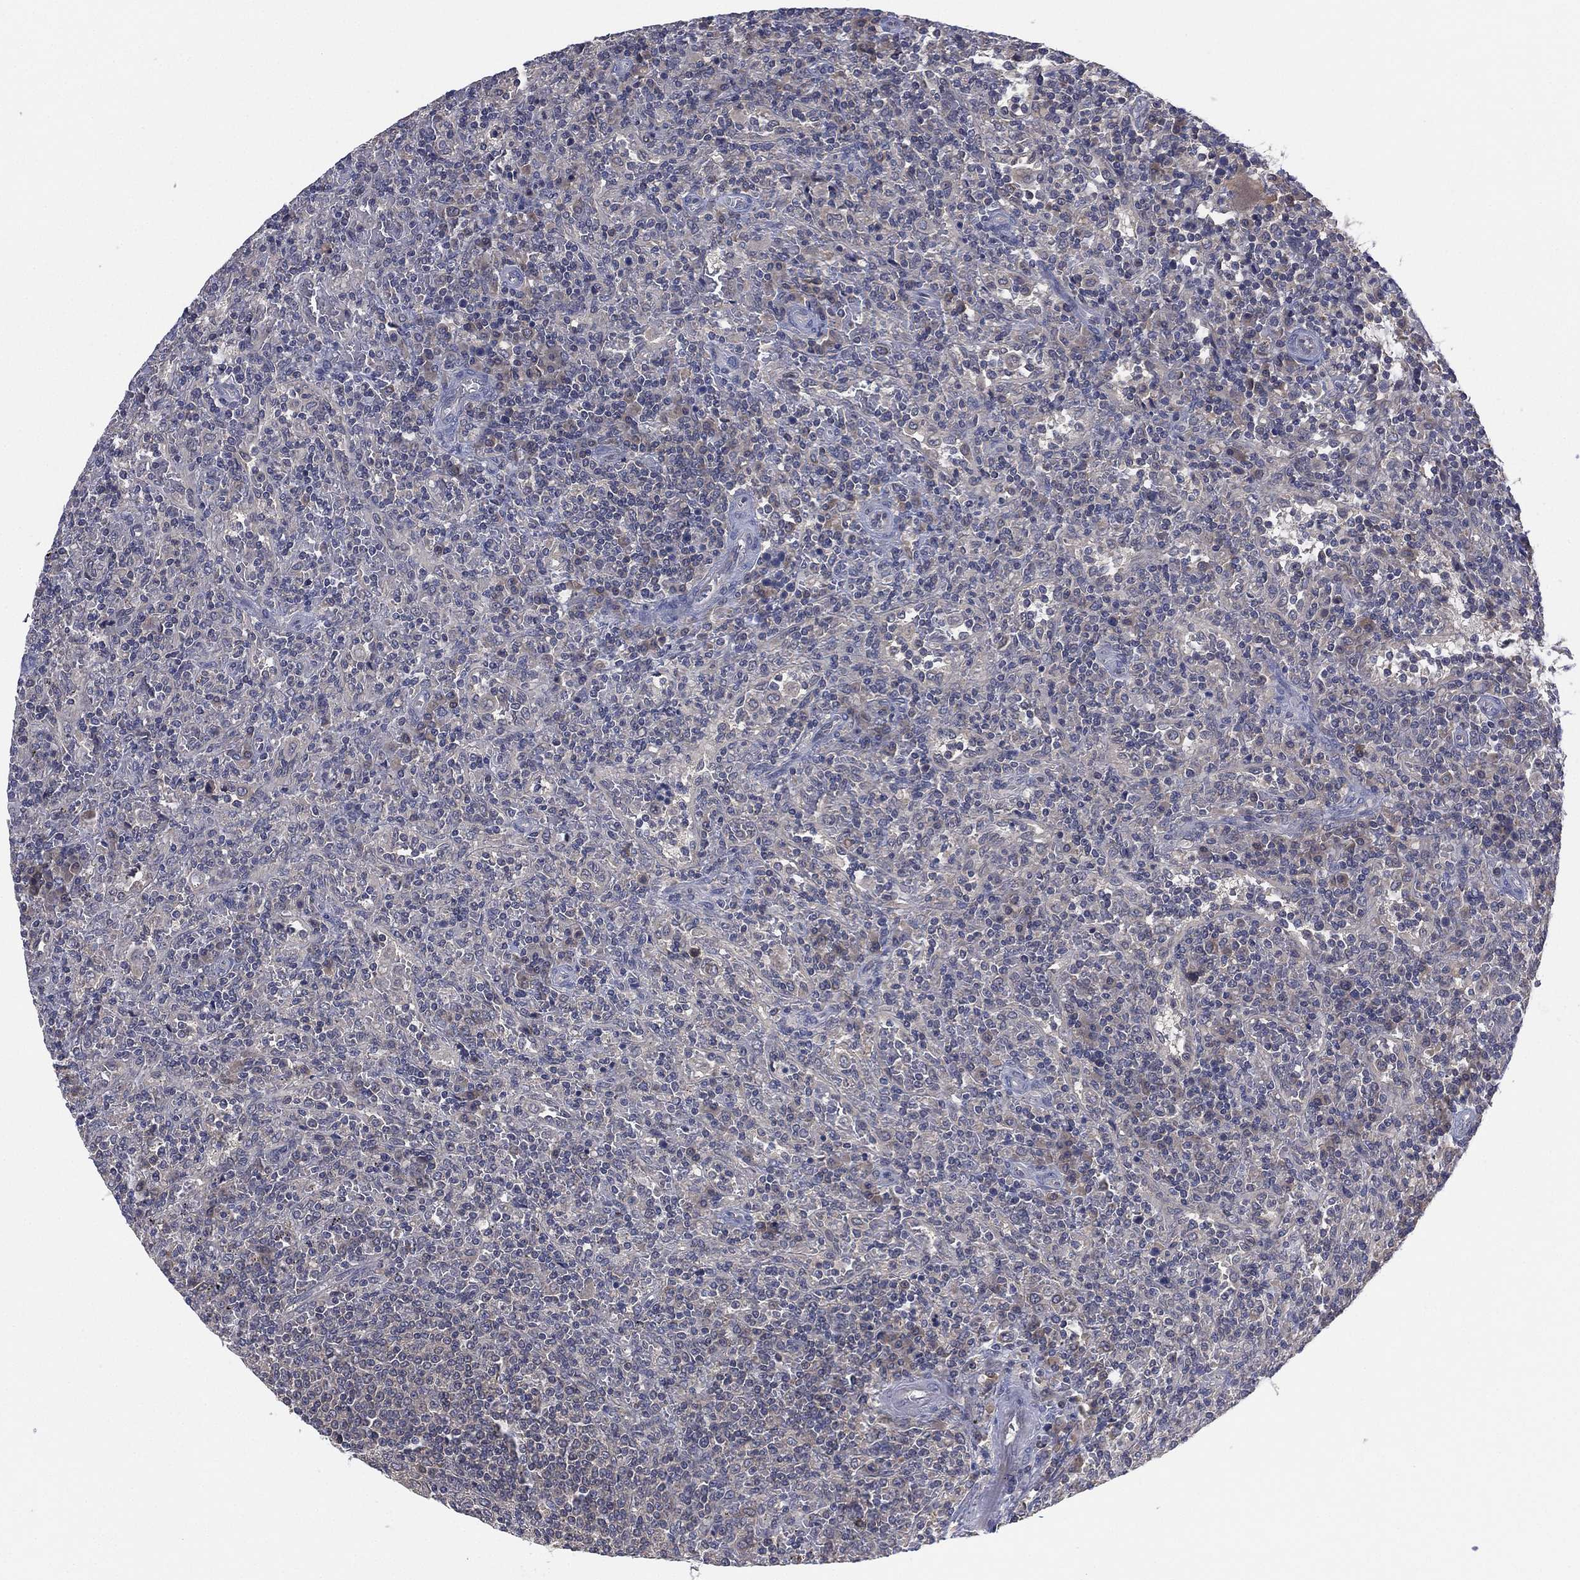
{"staining": {"intensity": "negative", "quantity": "none", "location": "none"}, "tissue": "lymphoma", "cell_type": "Tumor cells", "image_type": "cancer", "snomed": [{"axis": "morphology", "description": "Malignant lymphoma, non-Hodgkin's type, Low grade"}, {"axis": "topography", "description": "Spleen"}], "caption": "This photomicrograph is of lymphoma stained with IHC to label a protein in brown with the nuclei are counter-stained blue. There is no staining in tumor cells. The staining is performed using DAB brown chromogen with nuclei counter-stained in using hematoxylin.", "gene": "MPP7", "patient": {"sex": "male", "age": 62}}